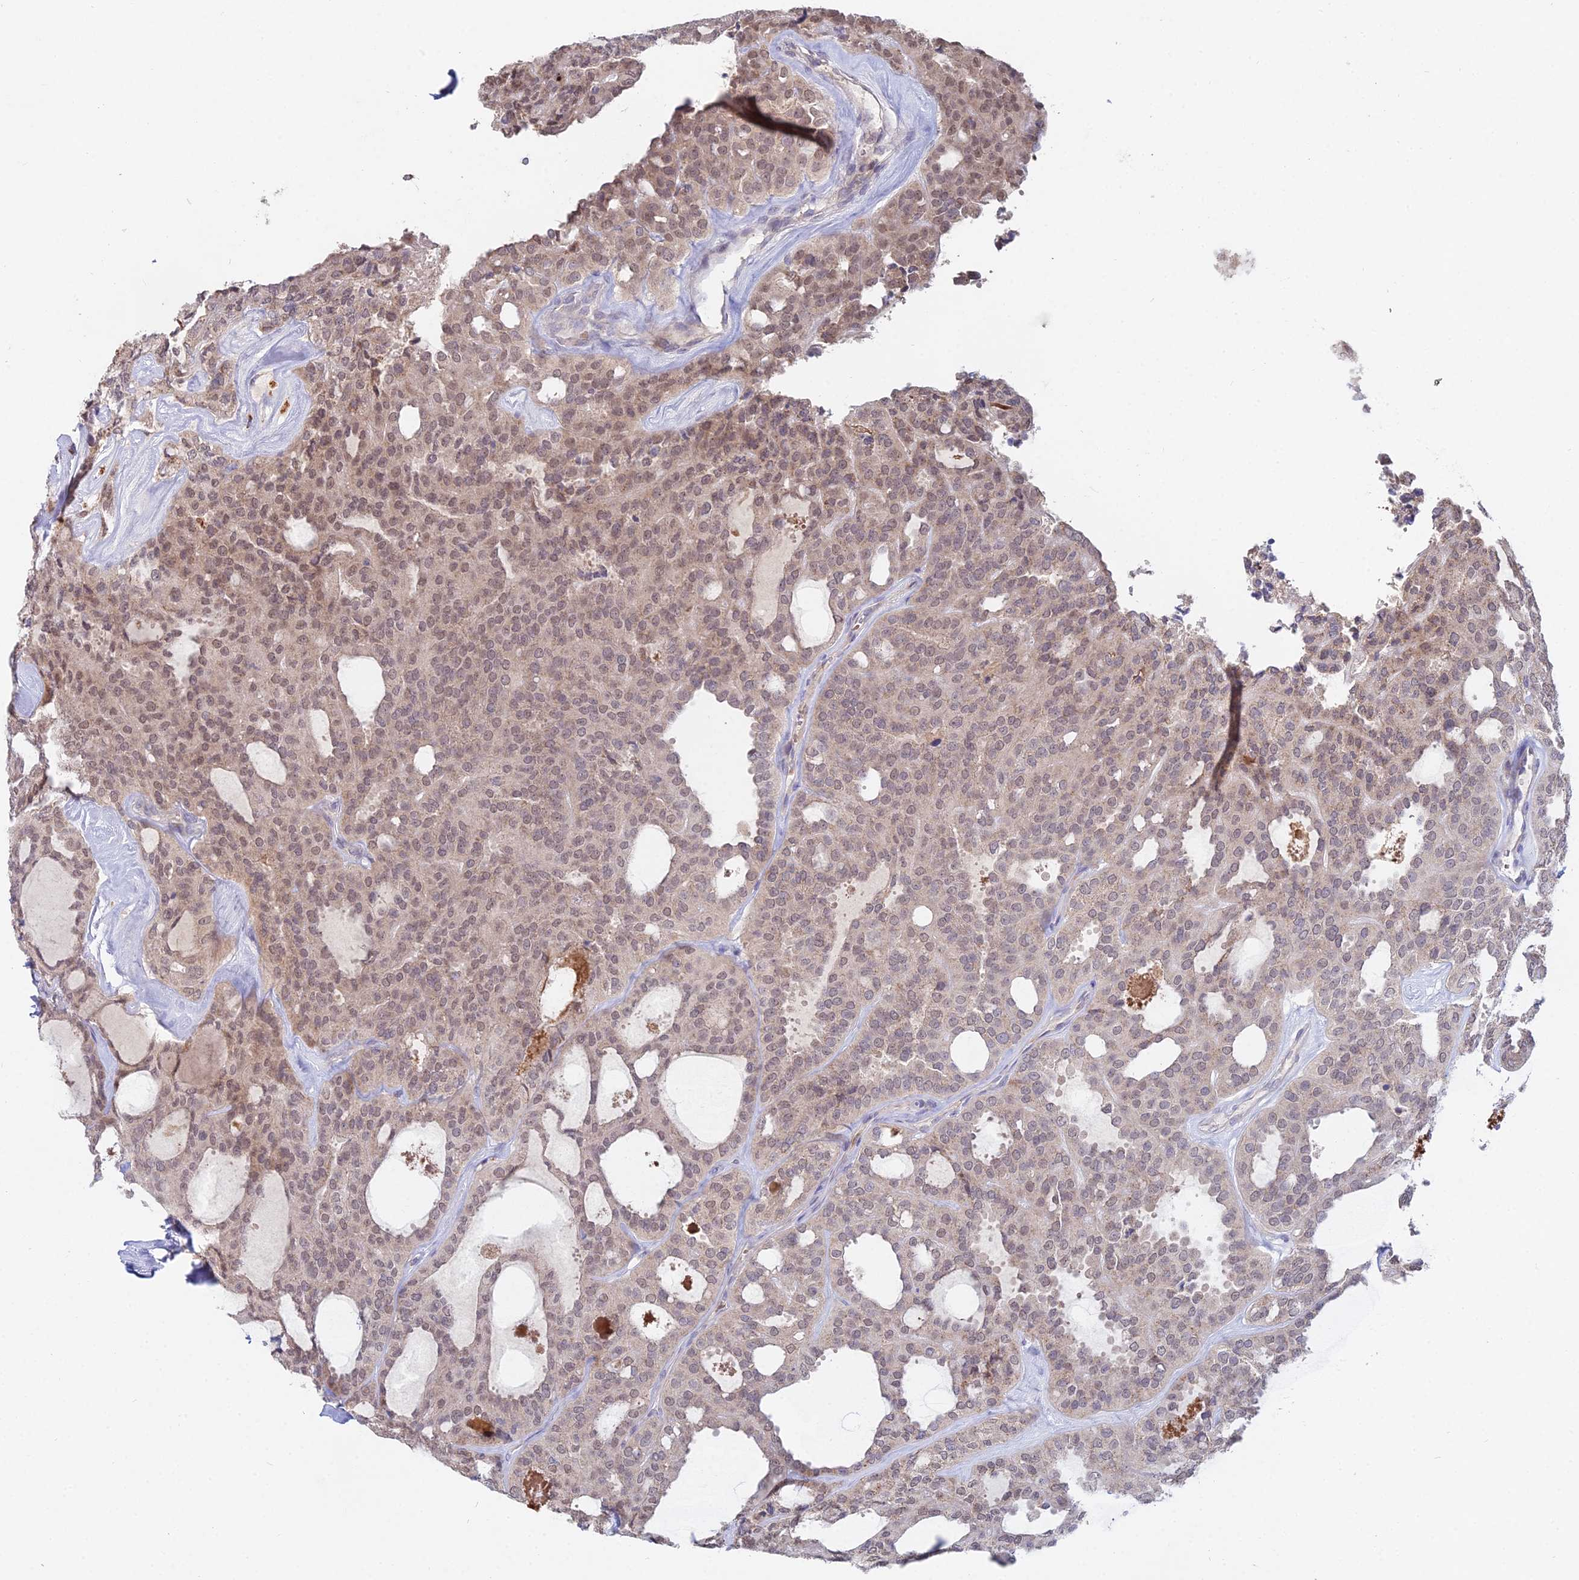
{"staining": {"intensity": "weak", "quantity": ">75%", "location": "nuclear"}, "tissue": "thyroid cancer", "cell_type": "Tumor cells", "image_type": "cancer", "snomed": [{"axis": "morphology", "description": "Follicular adenoma carcinoma, NOS"}, {"axis": "topography", "description": "Thyroid gland"}], "caption": "Thyroid cancer stained with immunohistochemistry (IHC) displays weak nuclear expression in about >75% of tumor cells.", "gene": "WDR43", "patient": {"sex": "male", "age": 75}}